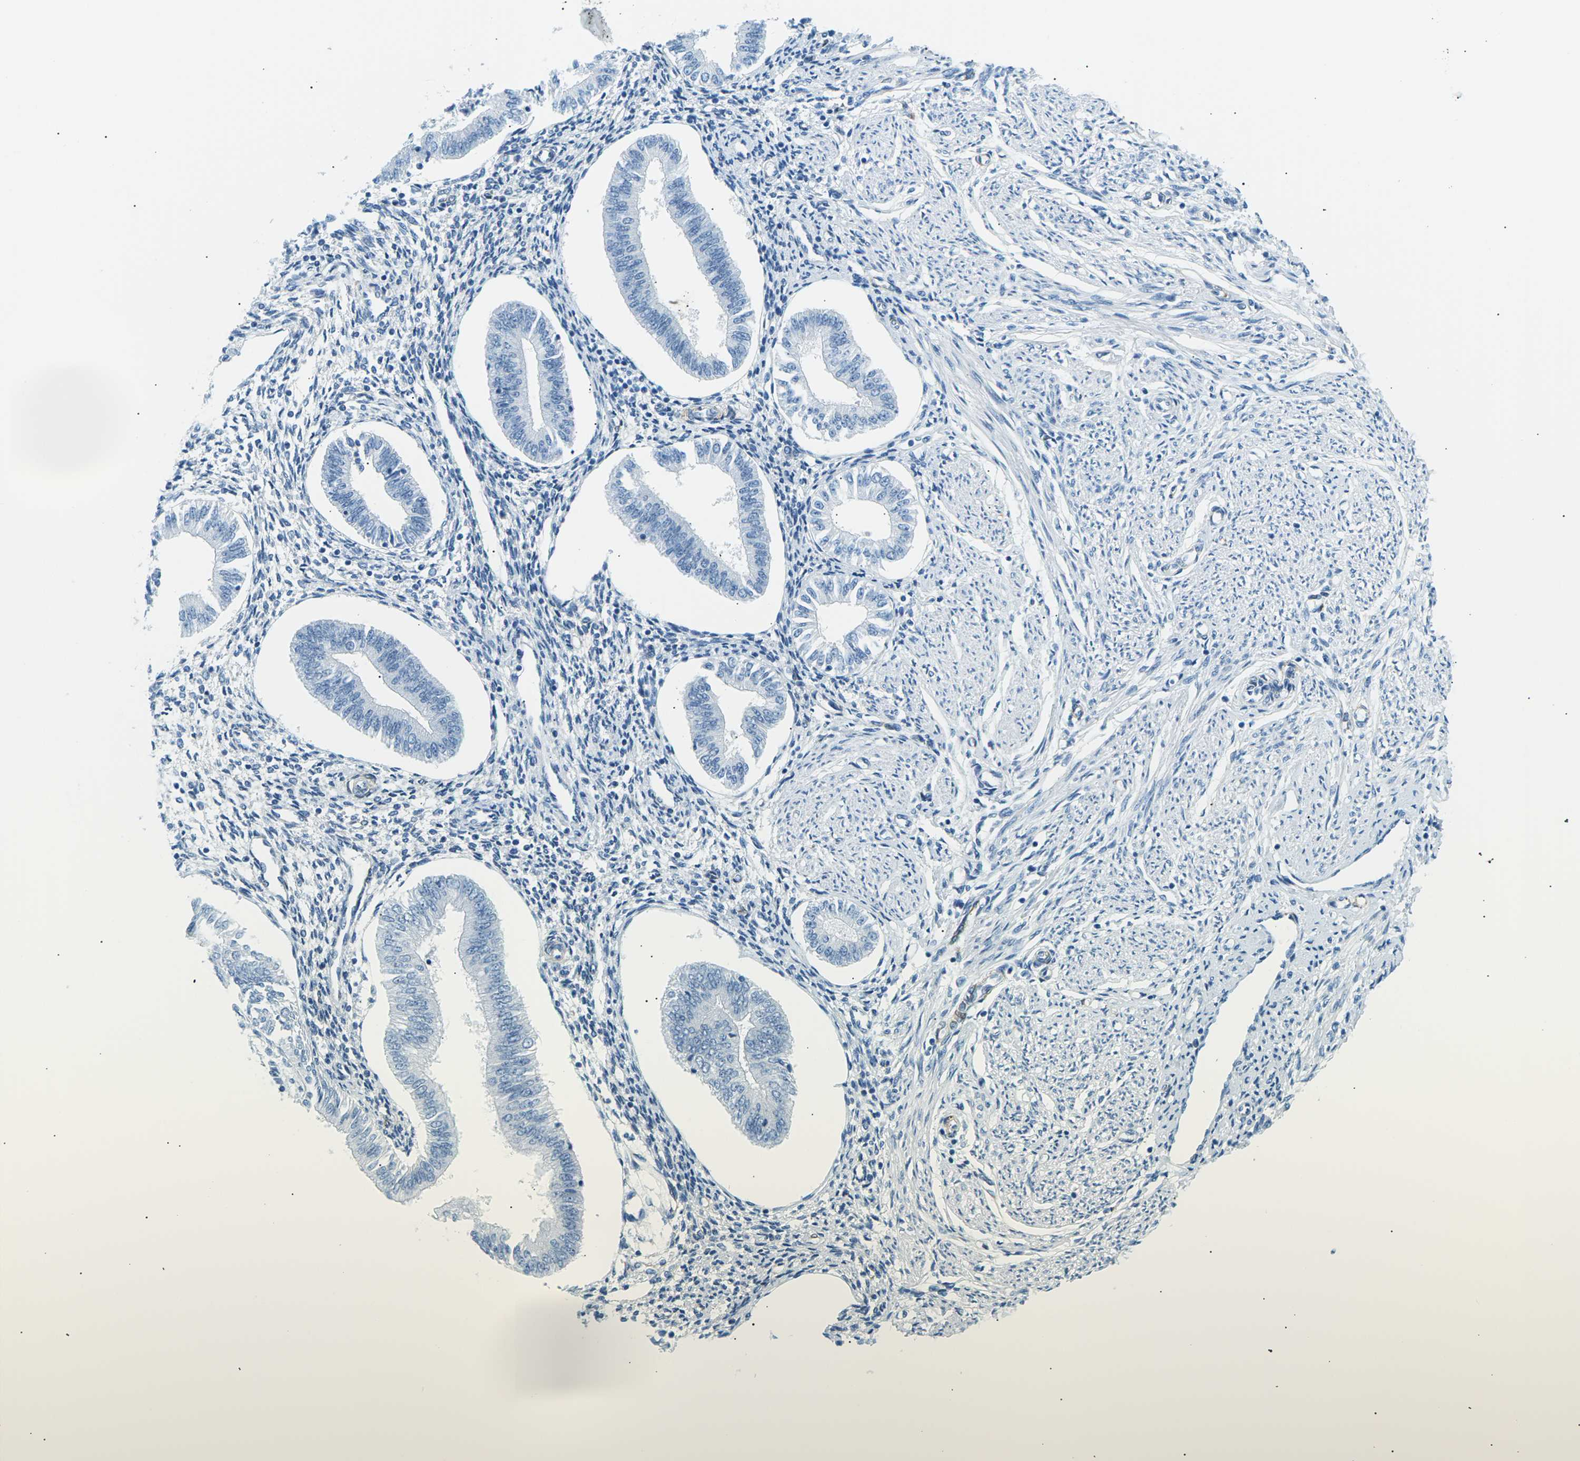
{"staining": {"intensity": "negative", "quantity": "none", "location": "none"}, "tissue": "endometrium", "cell_type": "Cells in endometrial stroma", "image_type": "normal", "snomed": [{"axis": "morphology", "description": "Normal tissue, NOS"}, {"axis": "topography", "description": "Endometrium"}], "caption": "An IHC image of normal endometrium is shown. There is no staining in cells in endometrial stroma of endometrium. The staining was performed using DAB to visualize the protein expression in brown, while the nuclei were stained in blue with hematoxylin (Magnification: 20x).", "gene": "SEPTIN5", "patient": {"sex": "female", "age": 50}}